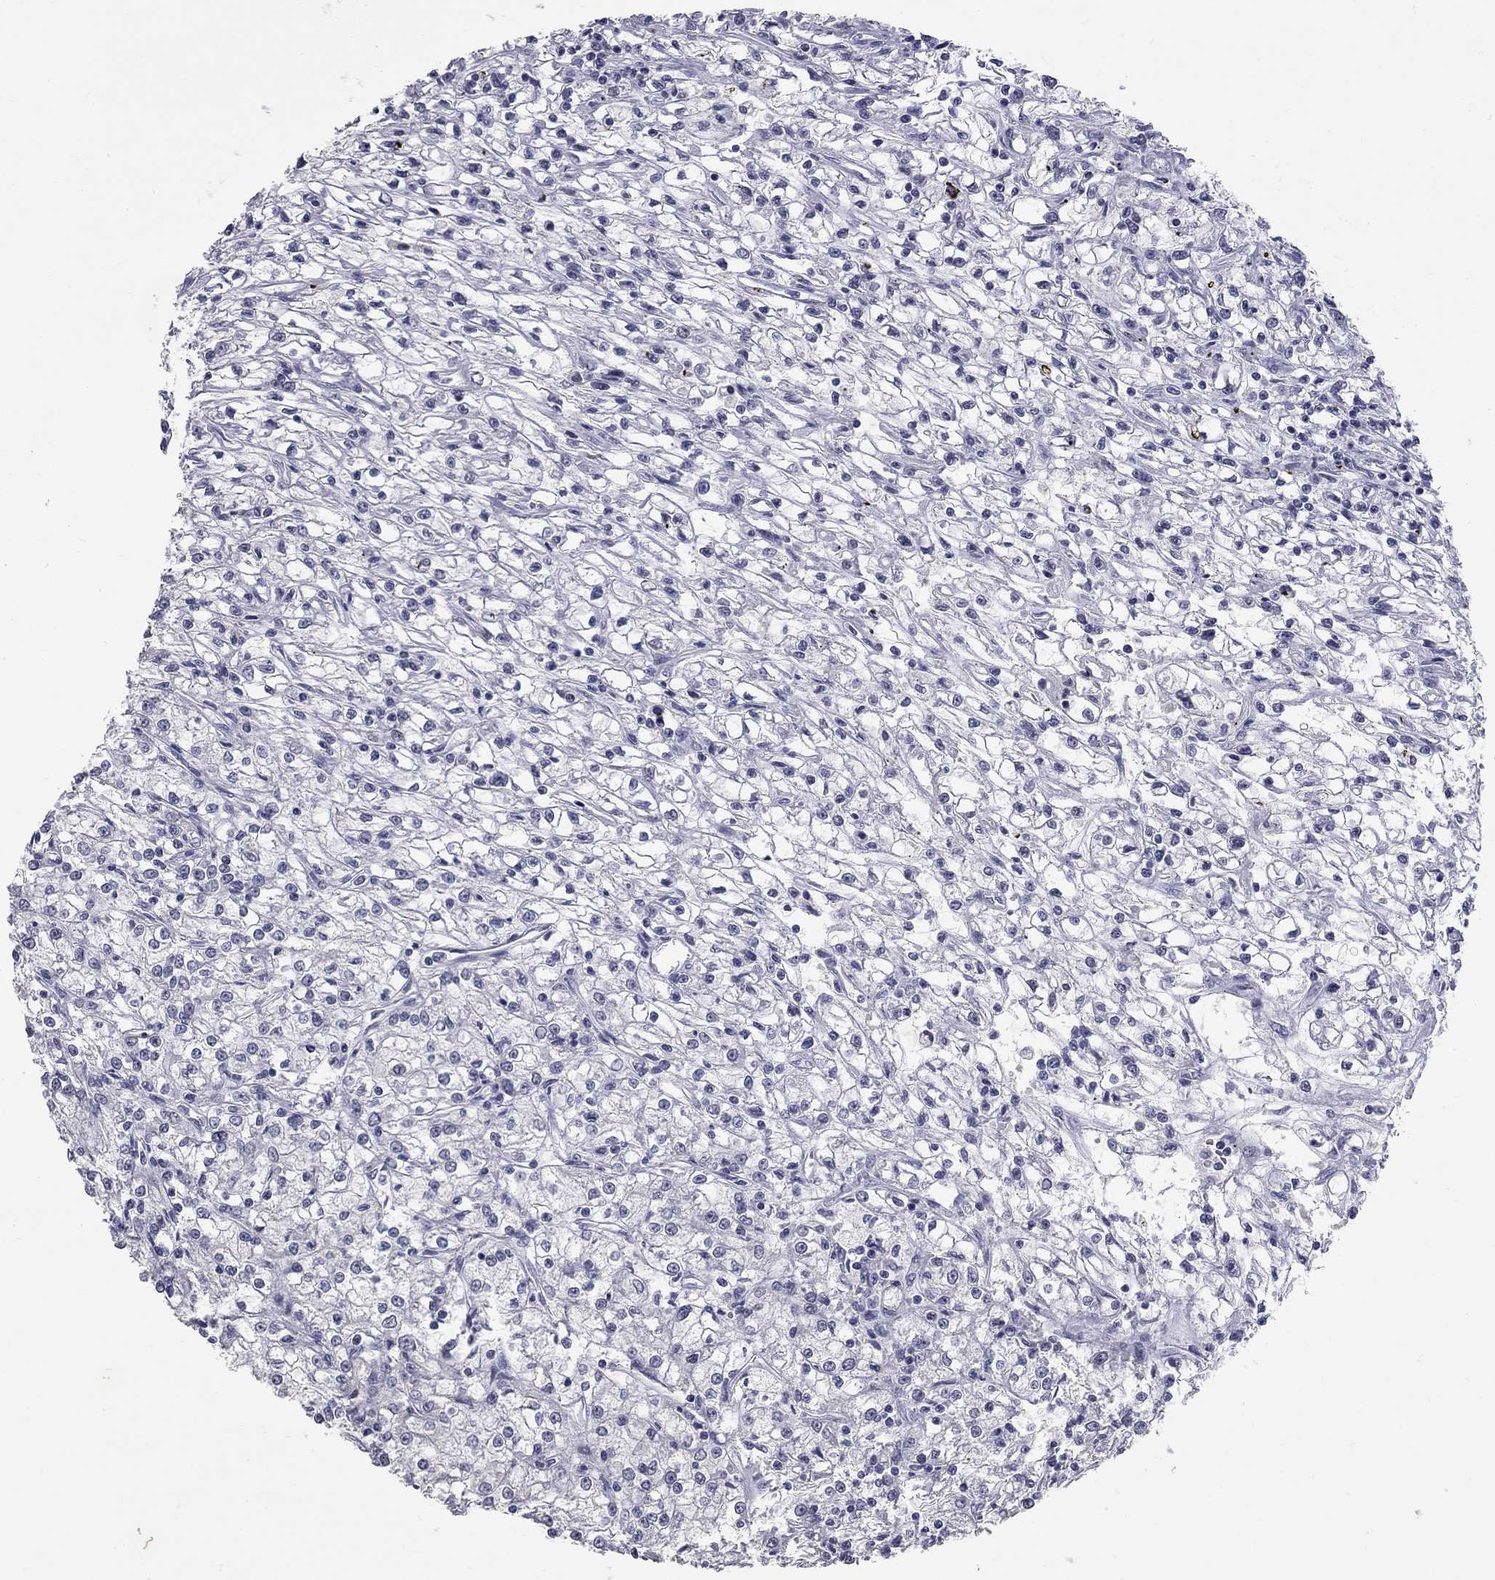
{"staining": {"intensity": "negative", "quantity": "none", "location": "none"}, "tissue": "renal cancer", "cell_type": "Tumor cells", "image_type": "cancer", "snomed": [{"axis": "morphology", "description": "Adenocarcinoma, NOS"}, {"axis": "topography", "description": "Kidney"}], "caption": "DAB (3,3'-diaminobenzidine) immunohistochemical staining of renal cancer (adenocarcinoma) reveals no significant staining in tumor cells. (Brightfield microscopy of DAB (3,3'-diaminobenzidine) immunohistochemistry (IHC) at high magnification).", "gene": "ZNF154", "patient": {"sex": "female", "age": 59}}